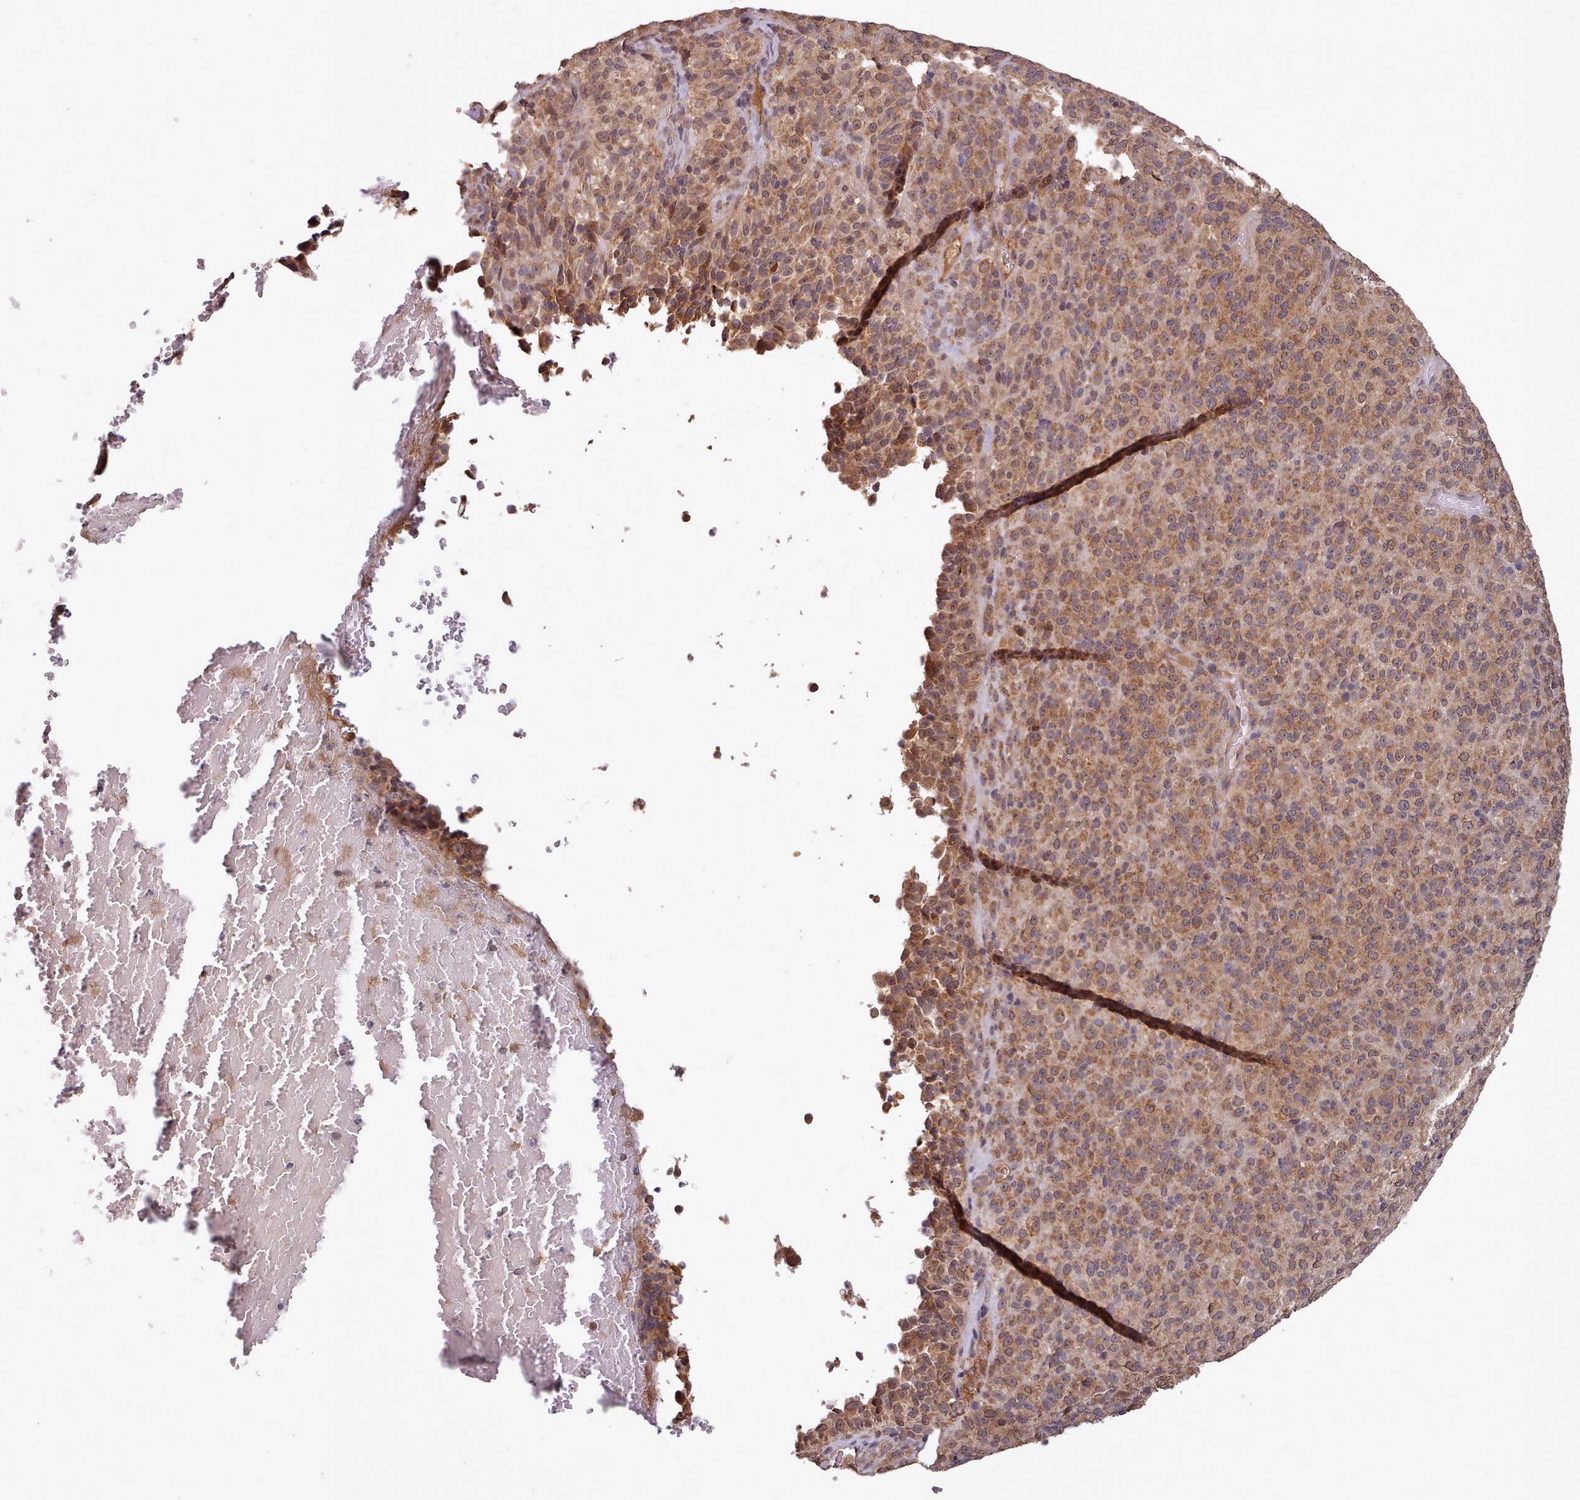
{"staining": {"intensity": "moderate", "quantity": ">75%", "location": "cytoplasmic/membranous"}, "tissue": "melanoma", "cell_type": "Tumor cells", "image_type": "cancer", "snomed": [{"axis": "morphology", "description": "Malignant melanoma, Metastatic site"}, {"axis": "topography", "description": "Brain"}], "caption": "Melanoma stained with DAB immunohistochemistry (IHC) exhibits medium levels of moderate cytoplasmic/membranous staining in about >75% of tumor cells.", "gene": "PIP4P1", "patient": {"sex": "female", "age": 56}}